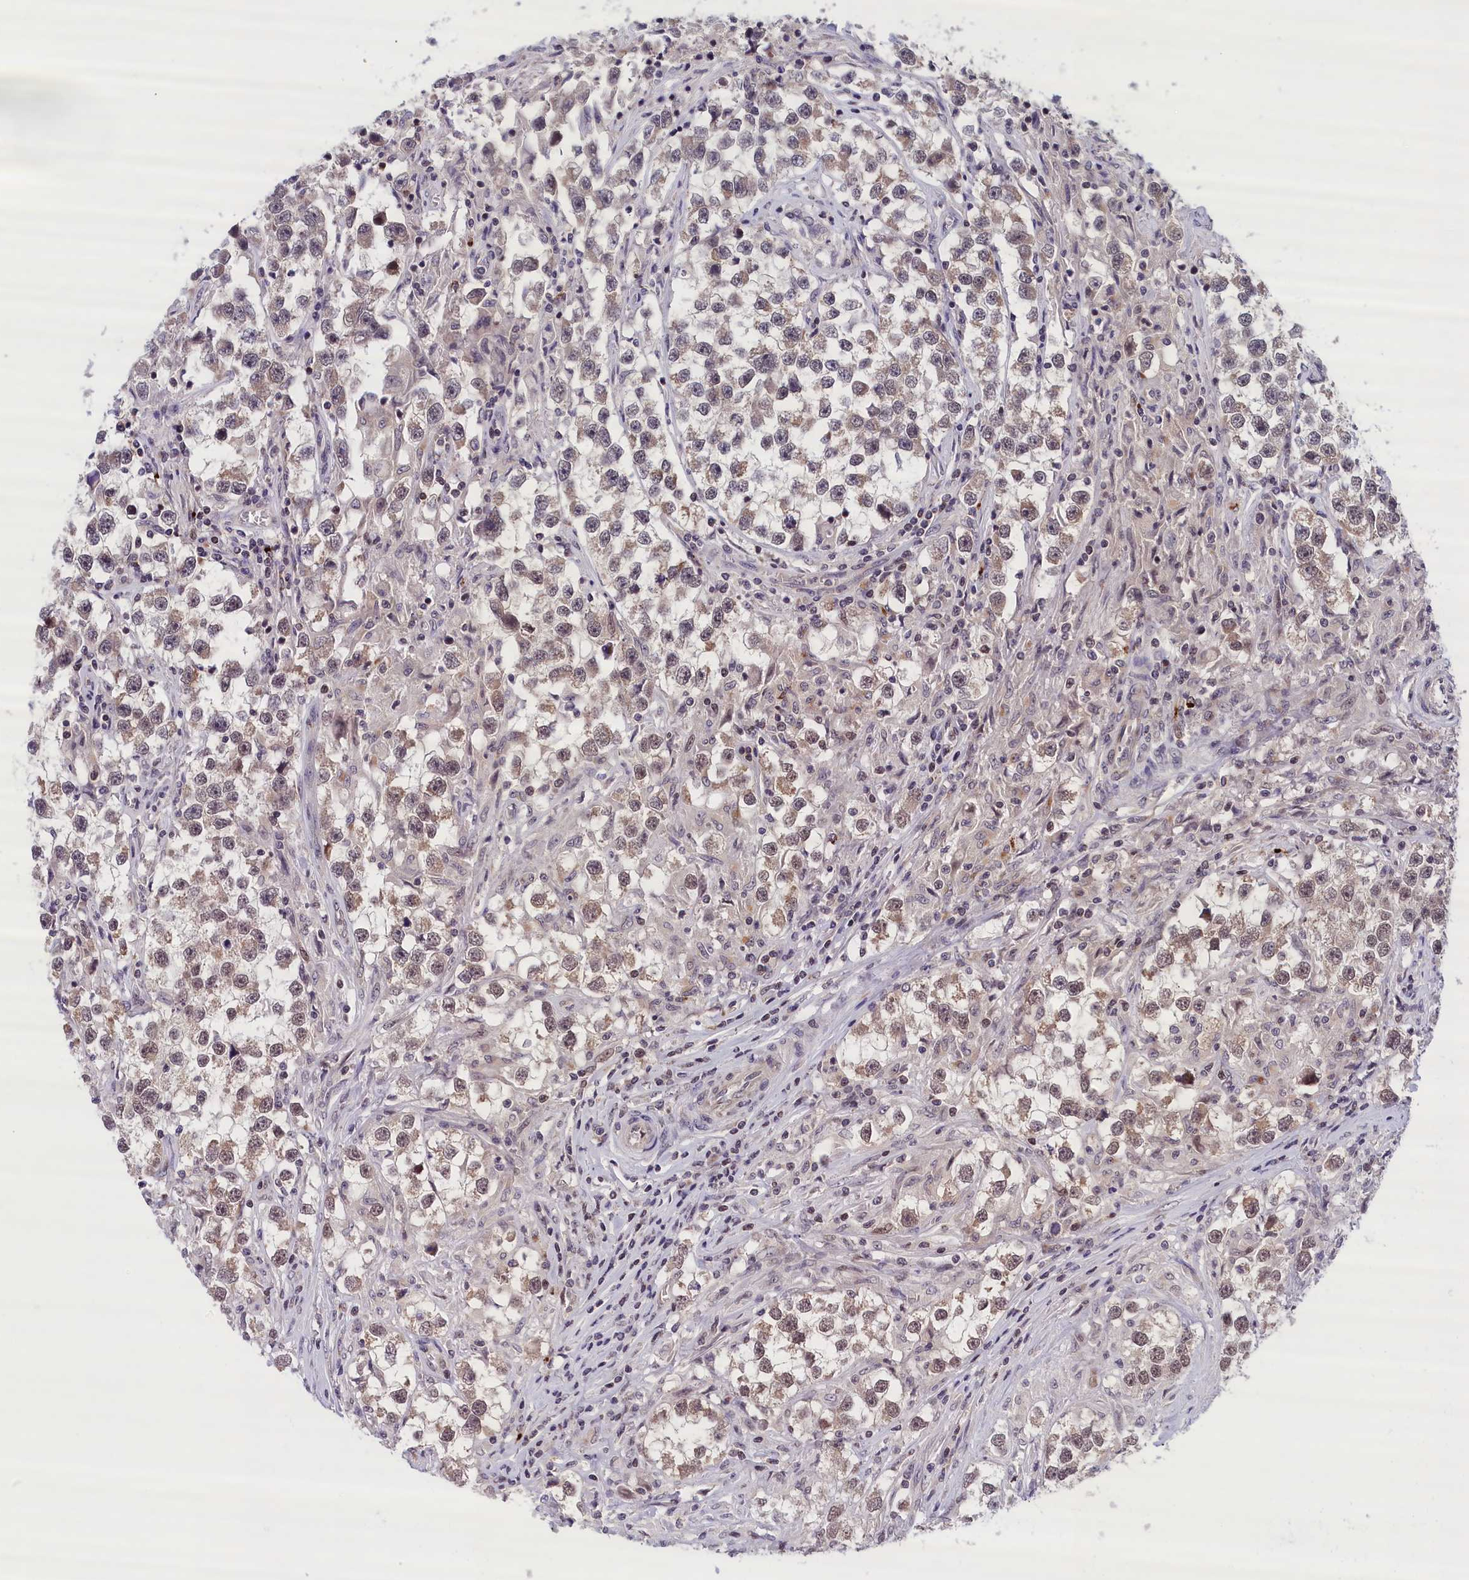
{"staining": {"intensity": "weak", "quantity": "25%-75%", "location": "cytoplasmic/membranous,nuclear"}, "tissue": "testis cancer", "cell_type": "Tumor cells", "image_type": "cancer", "snomed": [{"axis": "morphology", "description": "Seminoma, NOS"}, {"axis": "topography", "description": "Testis"}], "caption": "A photomicrograph showing weak cytoplasmic/membranous and nuclear positivity in approximately 25%-75% of tumor cells in testis seminoma, as visualized by brown immunohistochemical staining.", "gene": "KCNK6", "patient": {"sex": "male", "age": 46}}